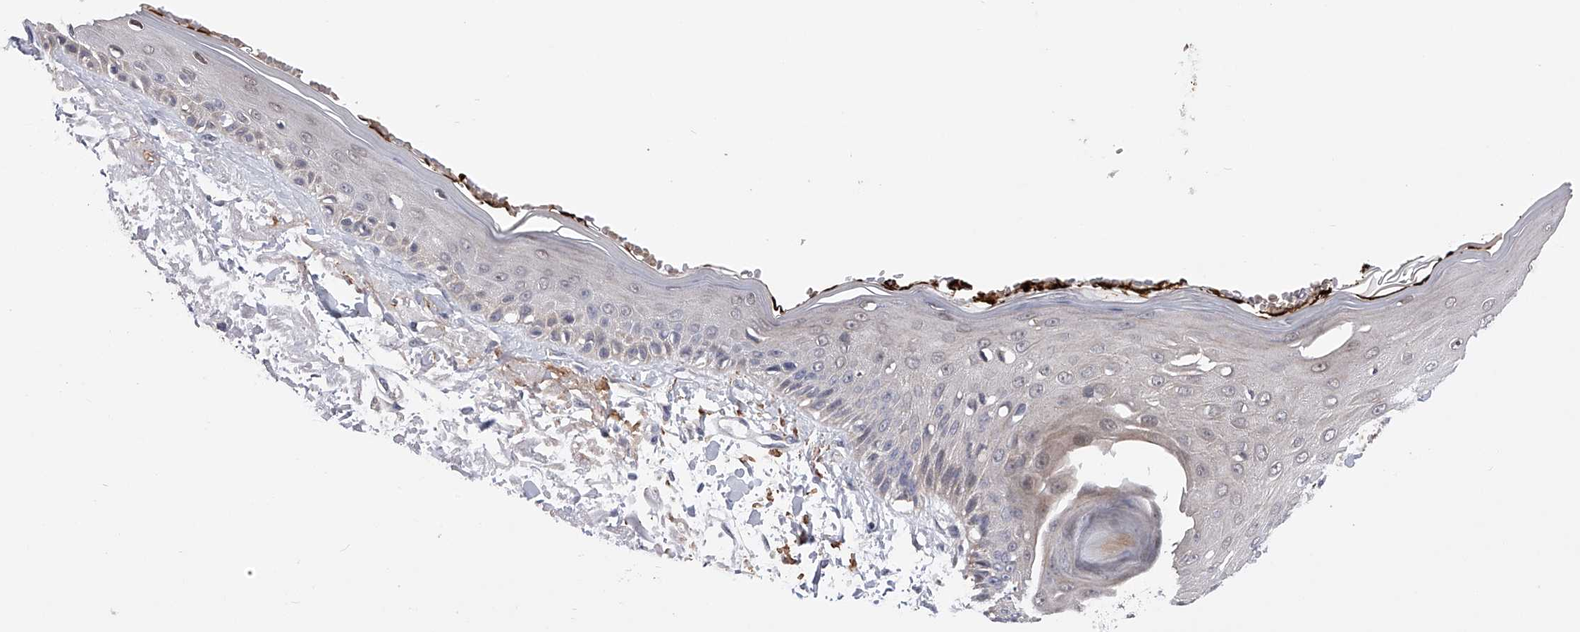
{"staining": {"intensity": "negative", "quantity": "none", "location": "none"}, "tissue": "skin", "cell_type": "Fibroblasts", "image_type": "normal", "snomed": [{"axis": "morphology", "description": "Normal tissue, NOS"}, {"axis": "topography", "description": "Skin"}, {"axis": "topography", "description": "Skeletal muscle"}], "caption": "The micrograph demonstrates no significant staining in fibroblasts of skin.", "gene": "SPOCK1", "patient": {"sex": "male", "age": 83}}